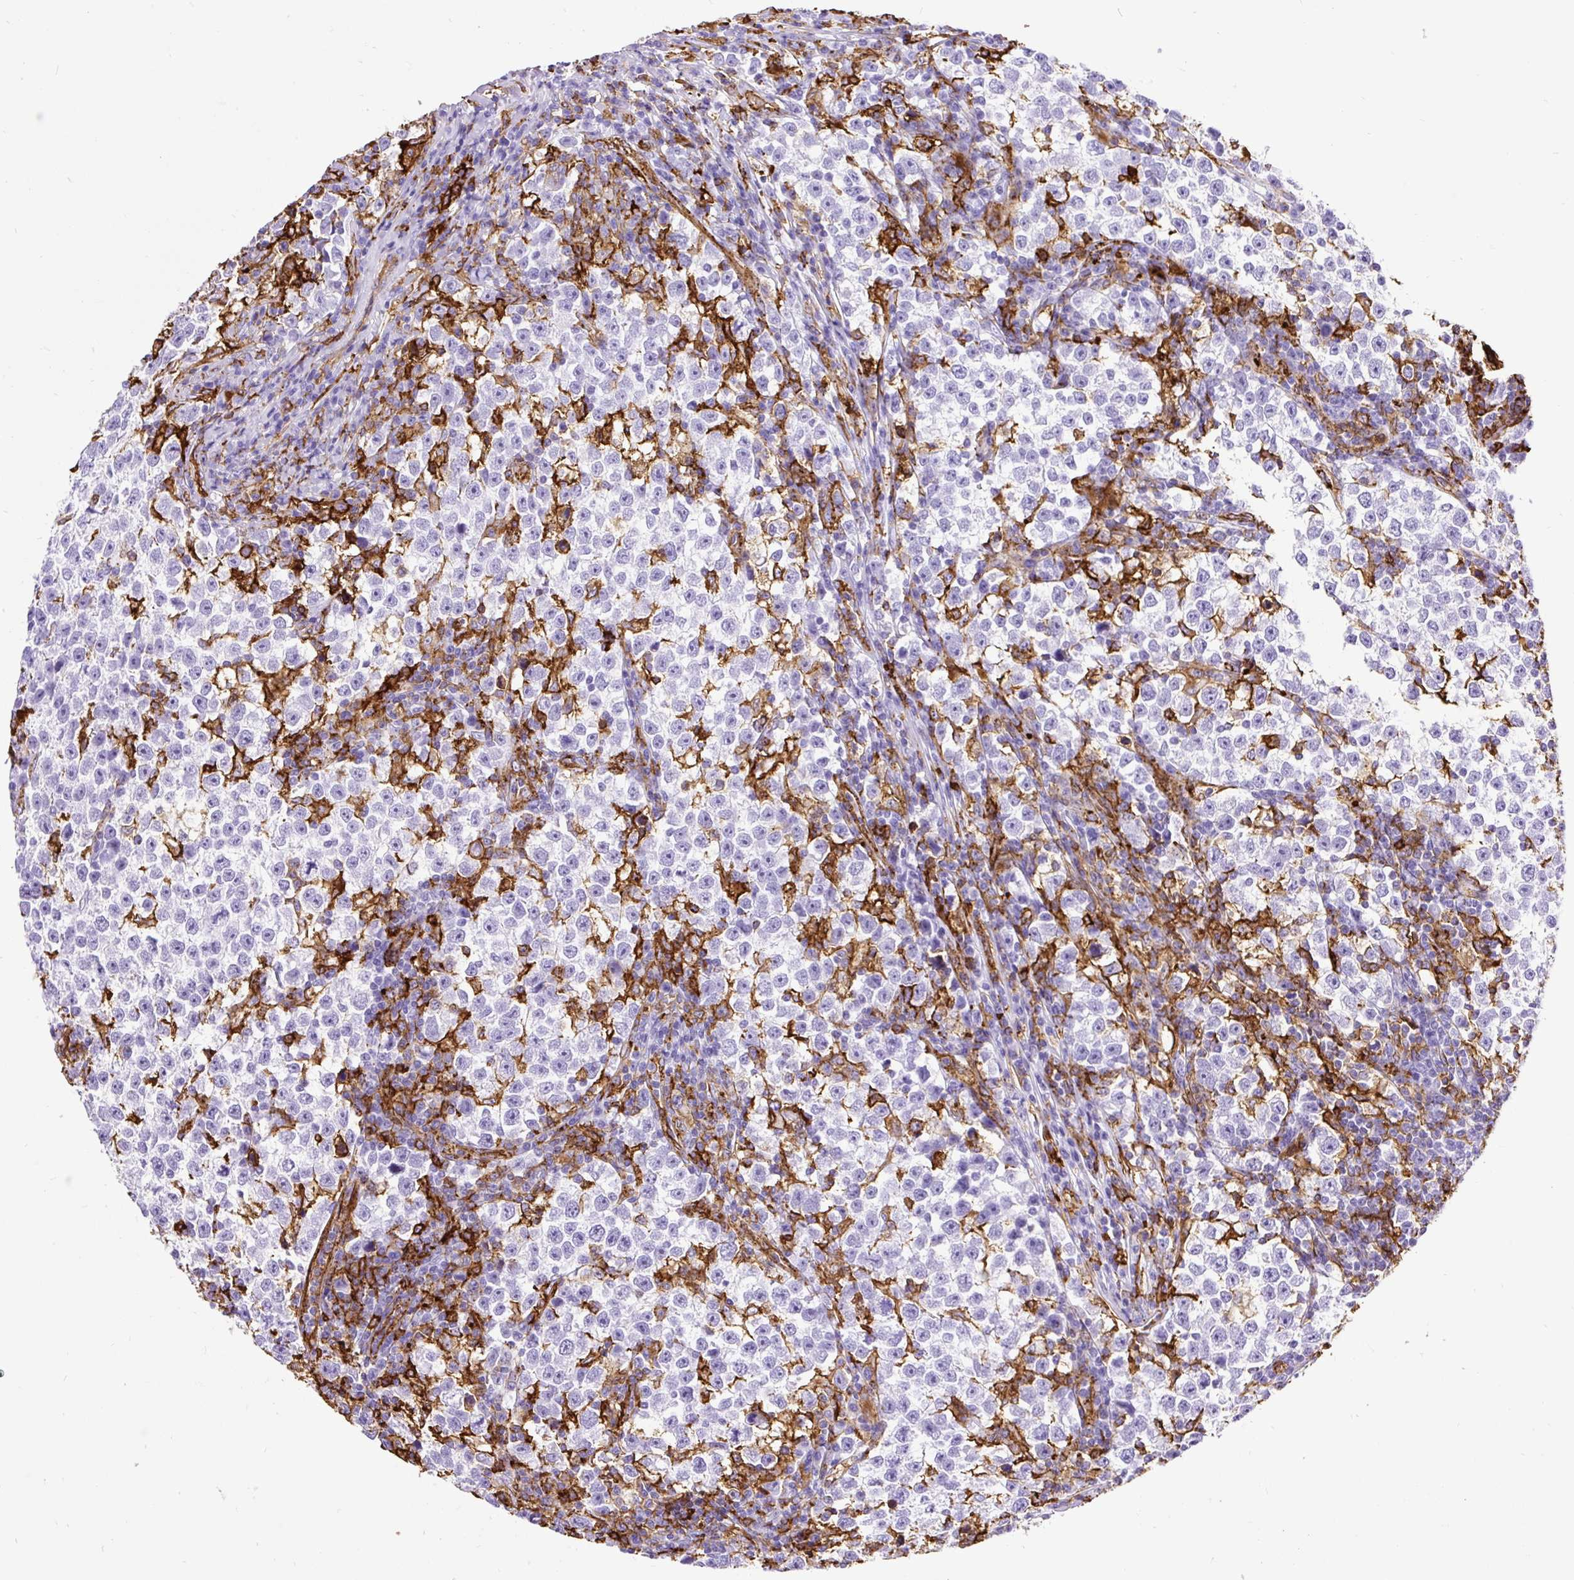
{"staining": {"intensity": "negative", "quantity": "none", "location": "none"}, "tissue": "testis cancer", "cell_type": "Tumor cells", "image_type": "cancer", "snomed": [{"axis": "morphology", "description": "Normal tissue, NOS"}, {"axis": "morphology", "description": "Seminoma, NOS"}, {"axis": "topography", "description": "Testis"}], "caption": "The immunohistochemistry image has no significant staining in tumor cells of seminoma (testis) tissue.", "gene": "HLA-DRA", "patient": {"sex": "male", "age": 43}}